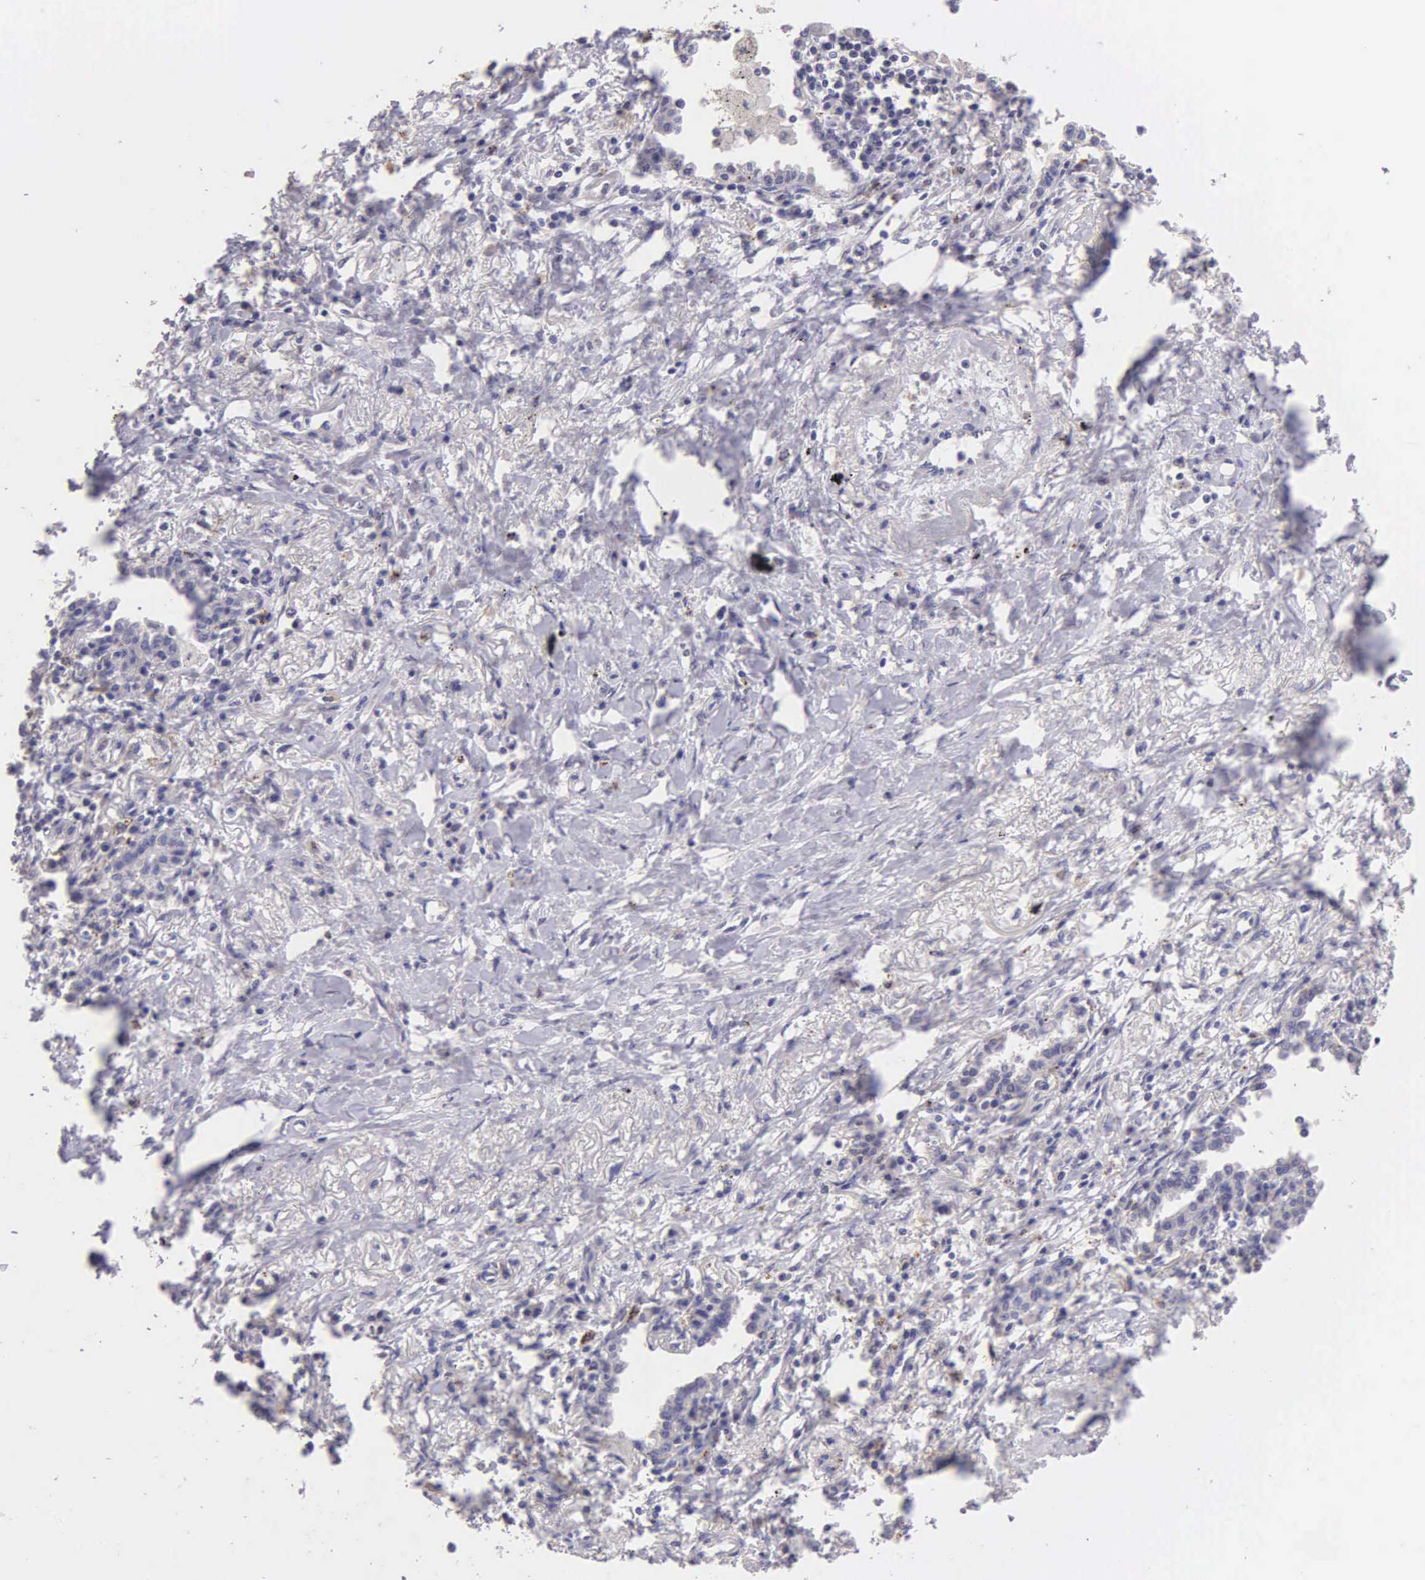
{"staining": {"intensity": "negative", "quantity": "none", "location": "none"}, "tissue": "lung cancer", "cell_type": "Tumor cells", "image_type": "cancer", "snomed": [{"axis": "morphology", "description": "Adenocarcinoma, NOS"}, {"axis": "topography", "description": "Lung"}], "caption": "Tumor cells are negative for protein expression in human lung cancer (adenocarcinoma).", "gene": "ESR1", "patient": {"sex": "male", "age": 60}}